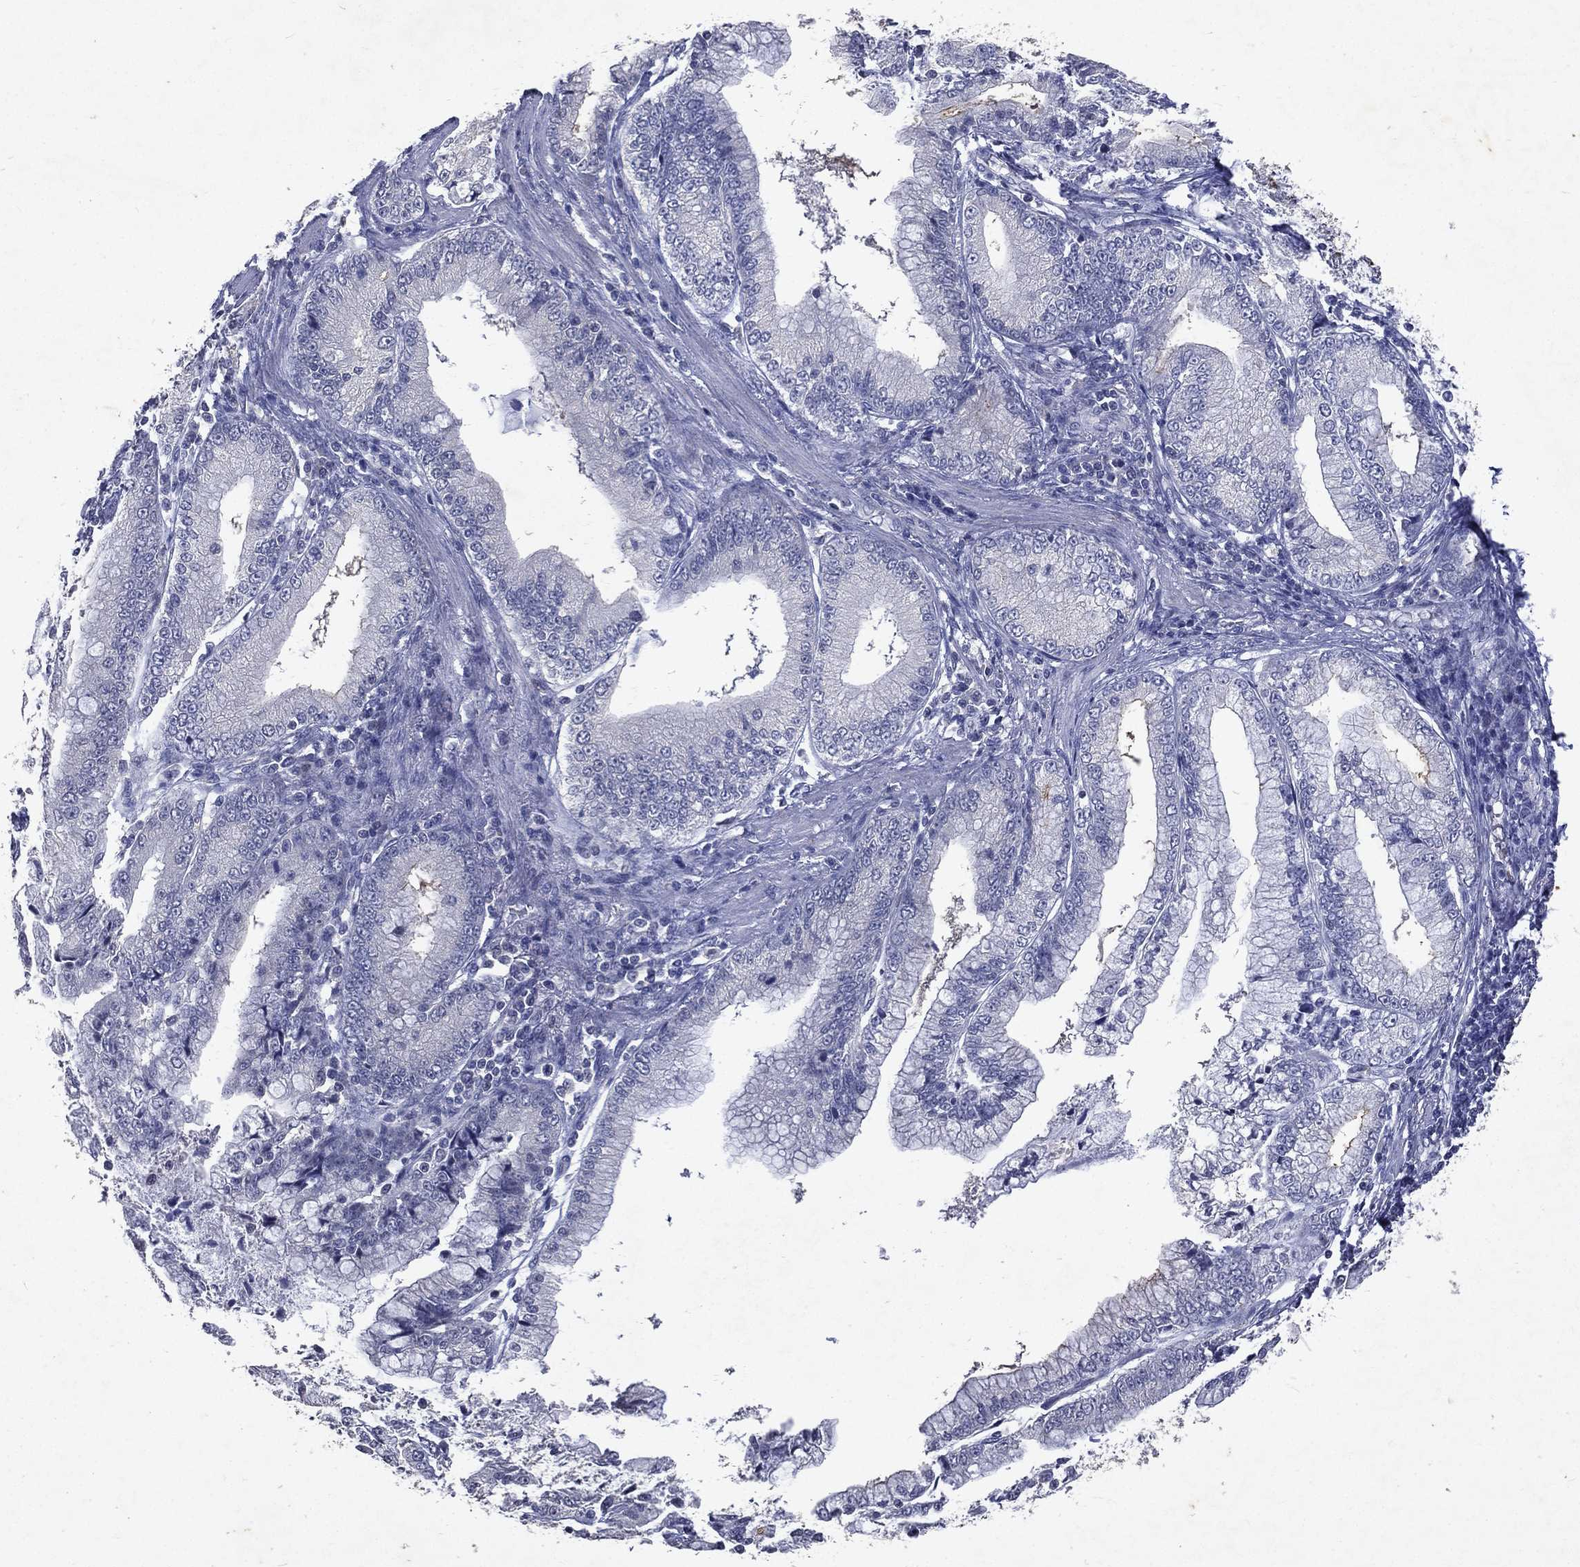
{"staining": {"intensity": "negative", "quantity": "none", "location": "none"}, "tissue": "stomach cancer", "cell_type": "Tumor cells", "image_type": "cancer", "snomed": [{"axis": "morphology", "description": "Adenocarcinoma, NOS"}, {"axis": "topography", "description": "Stomach, upper"}], "caption": "An immunohistochemistry (IHC) histopathology image of stomach cancer is shown. There is no staining in tumor cells of stomach cancer.", "gene": "SLC34A2", "patient": {"sex": "female", "age": 74}}